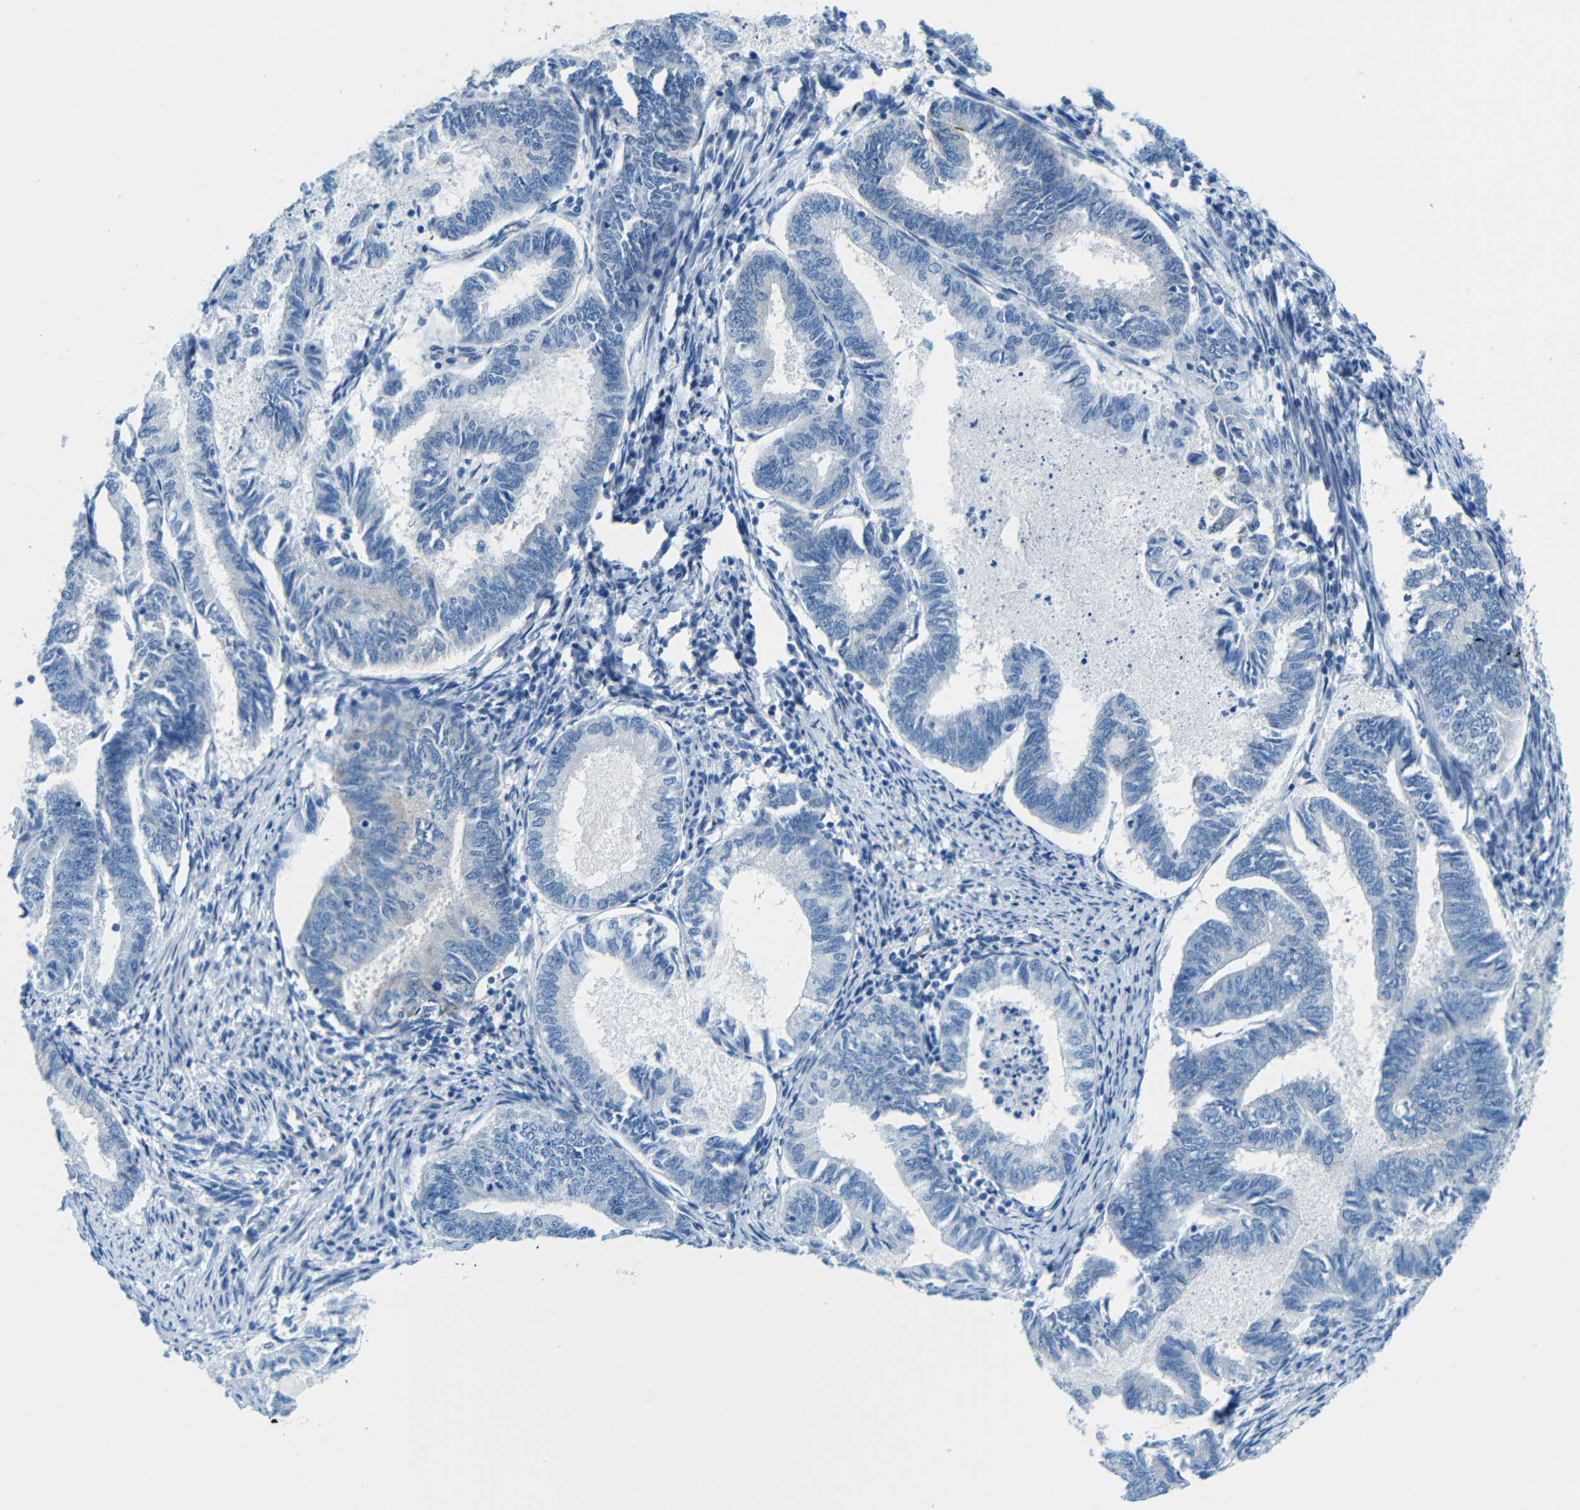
{"staining": {"intensity": "negative", "quantity": "none", "location": "none"}, "tissue": "endometrial cancer", "cell_type": "Tumor cells", "image_type": "cancer", "snomed": [{"axis": "morphology", "description": "Adenocarcinoma, NOS"}, {"axis": "topography", "description": "Endometrium"}], "caption": "Immunohistochemistry photomicrograph of neoplastic tissue: endometrial cancer (adenocarcinoma) stained with DAB exhibits no significant protein positivity in tumor cells. Brightfield microscopy of immunohistochemistry (IHC) stained with DAB (brown) and hematoxylin (blue), captured at high magnification.", "gene": "MAP2", "patient": {"sex": "female", "age": 86}}